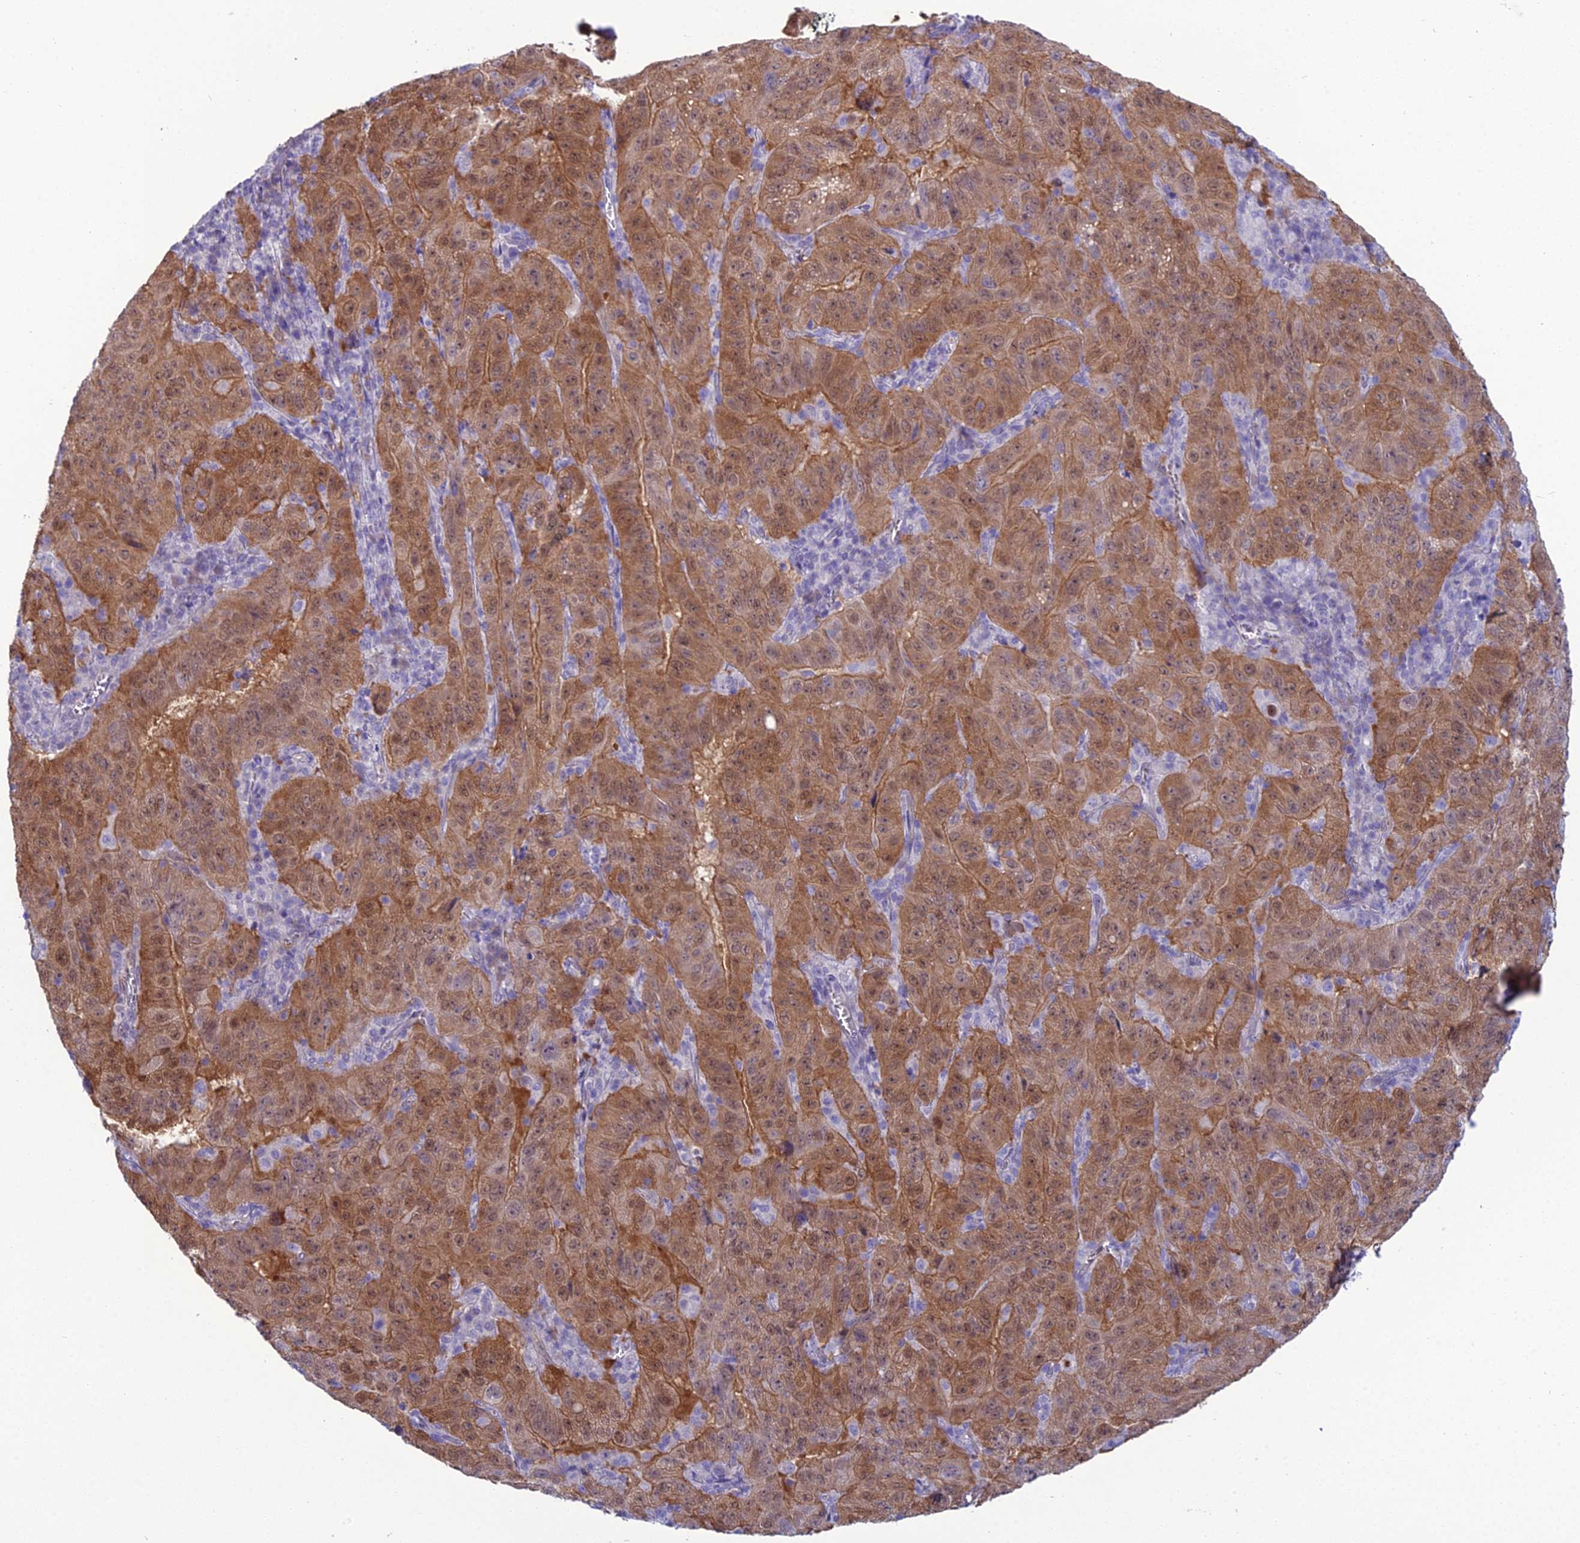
{"staining": {"intensity": "moderate", "quantity": ">75%", "location": "cytoplasmic/membranous,nuclear"}, "tissue": "pancreatic cancer", "cell_type": "Tumor cells", "image_type": "cancer", "snomed": [{"axis": "morphology", "description": "Adenocarcinoma, NOS"}, {"axis": "topography", "description": "Pancreas"}], "caption": "Immunohistochemical staining of adenocarcinoma (pancreatic) reveals medium levels of moderate cytoplasmic/membranous and nuclear protein staining in approximately >75% of tumor cells. (DAB IHC with brightfield microscopy, high magnification).", "gene": "GNPNAT1", "patient": {"sex": "male", "age": 63}}